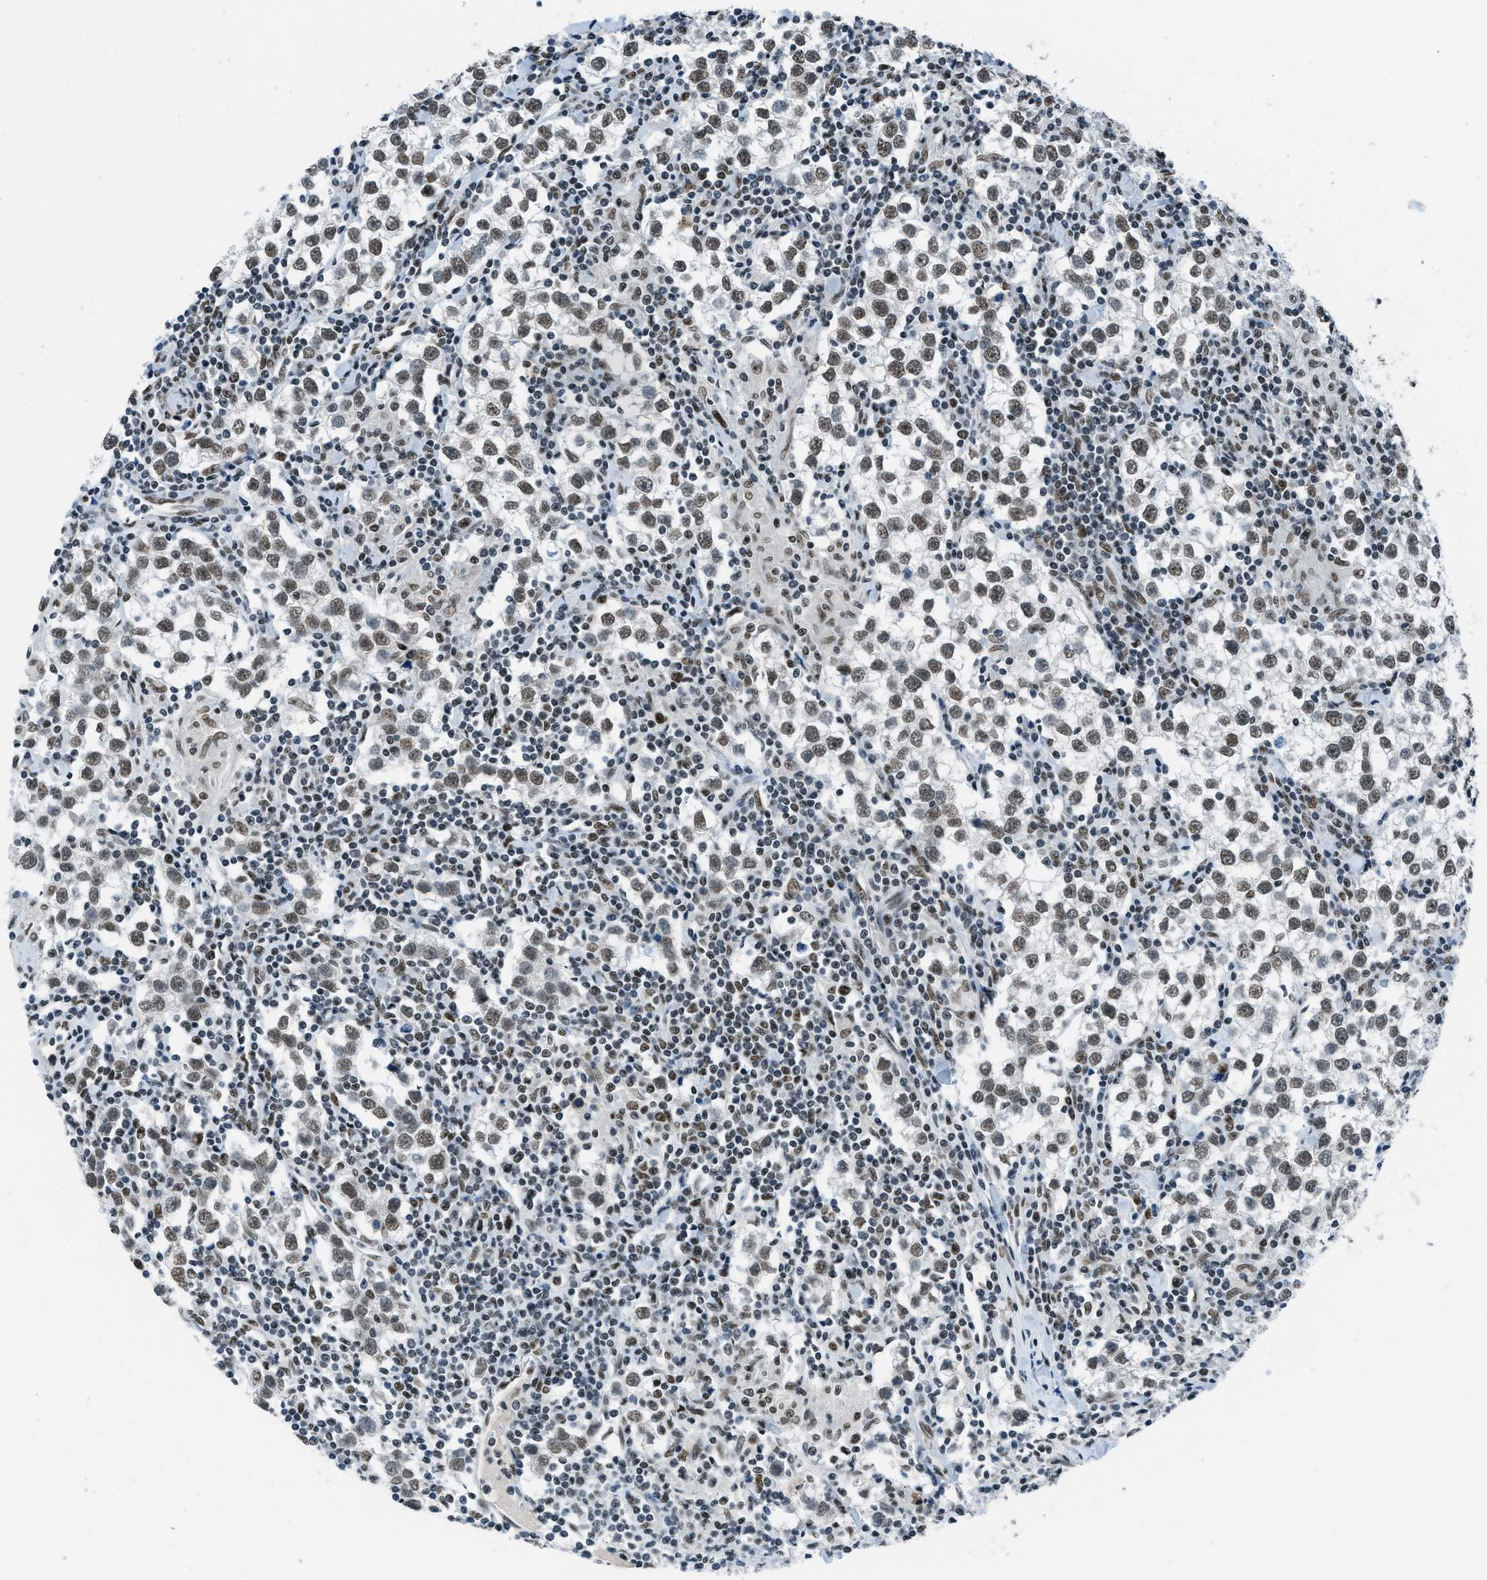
{"staining": {"intensity": "moderate", "quantity": ">75%", "location": "nuclear"}, "tissue": "testis cancer", "cell_type": "Tumor cells", "image_type": "cancer", "snomed": [{"axis": "morphology", "description": "Seminoma, NOS"}, {"axis": "morphology", "description": "Carcinoma, Embryonal, NOS"}, {"axis": "topography", "description": "Testis"}], "caption": "High-magnification brightfield microscopy of testis cancer (seminoma) stained with DAB (3,3'-diaminobenzidine) (brown) and counterstained with hematoxylin (blue). tumor cells exhibit moderate nuclear expression is appreciated in about>75% of cells. The staining is performed using DAB brown chromogen to label protein expression. The nuclei are counter-stained blue using hematoxylin.", "gene": "GATAD2B", "patient": {"sex": "male", "age": 36}}